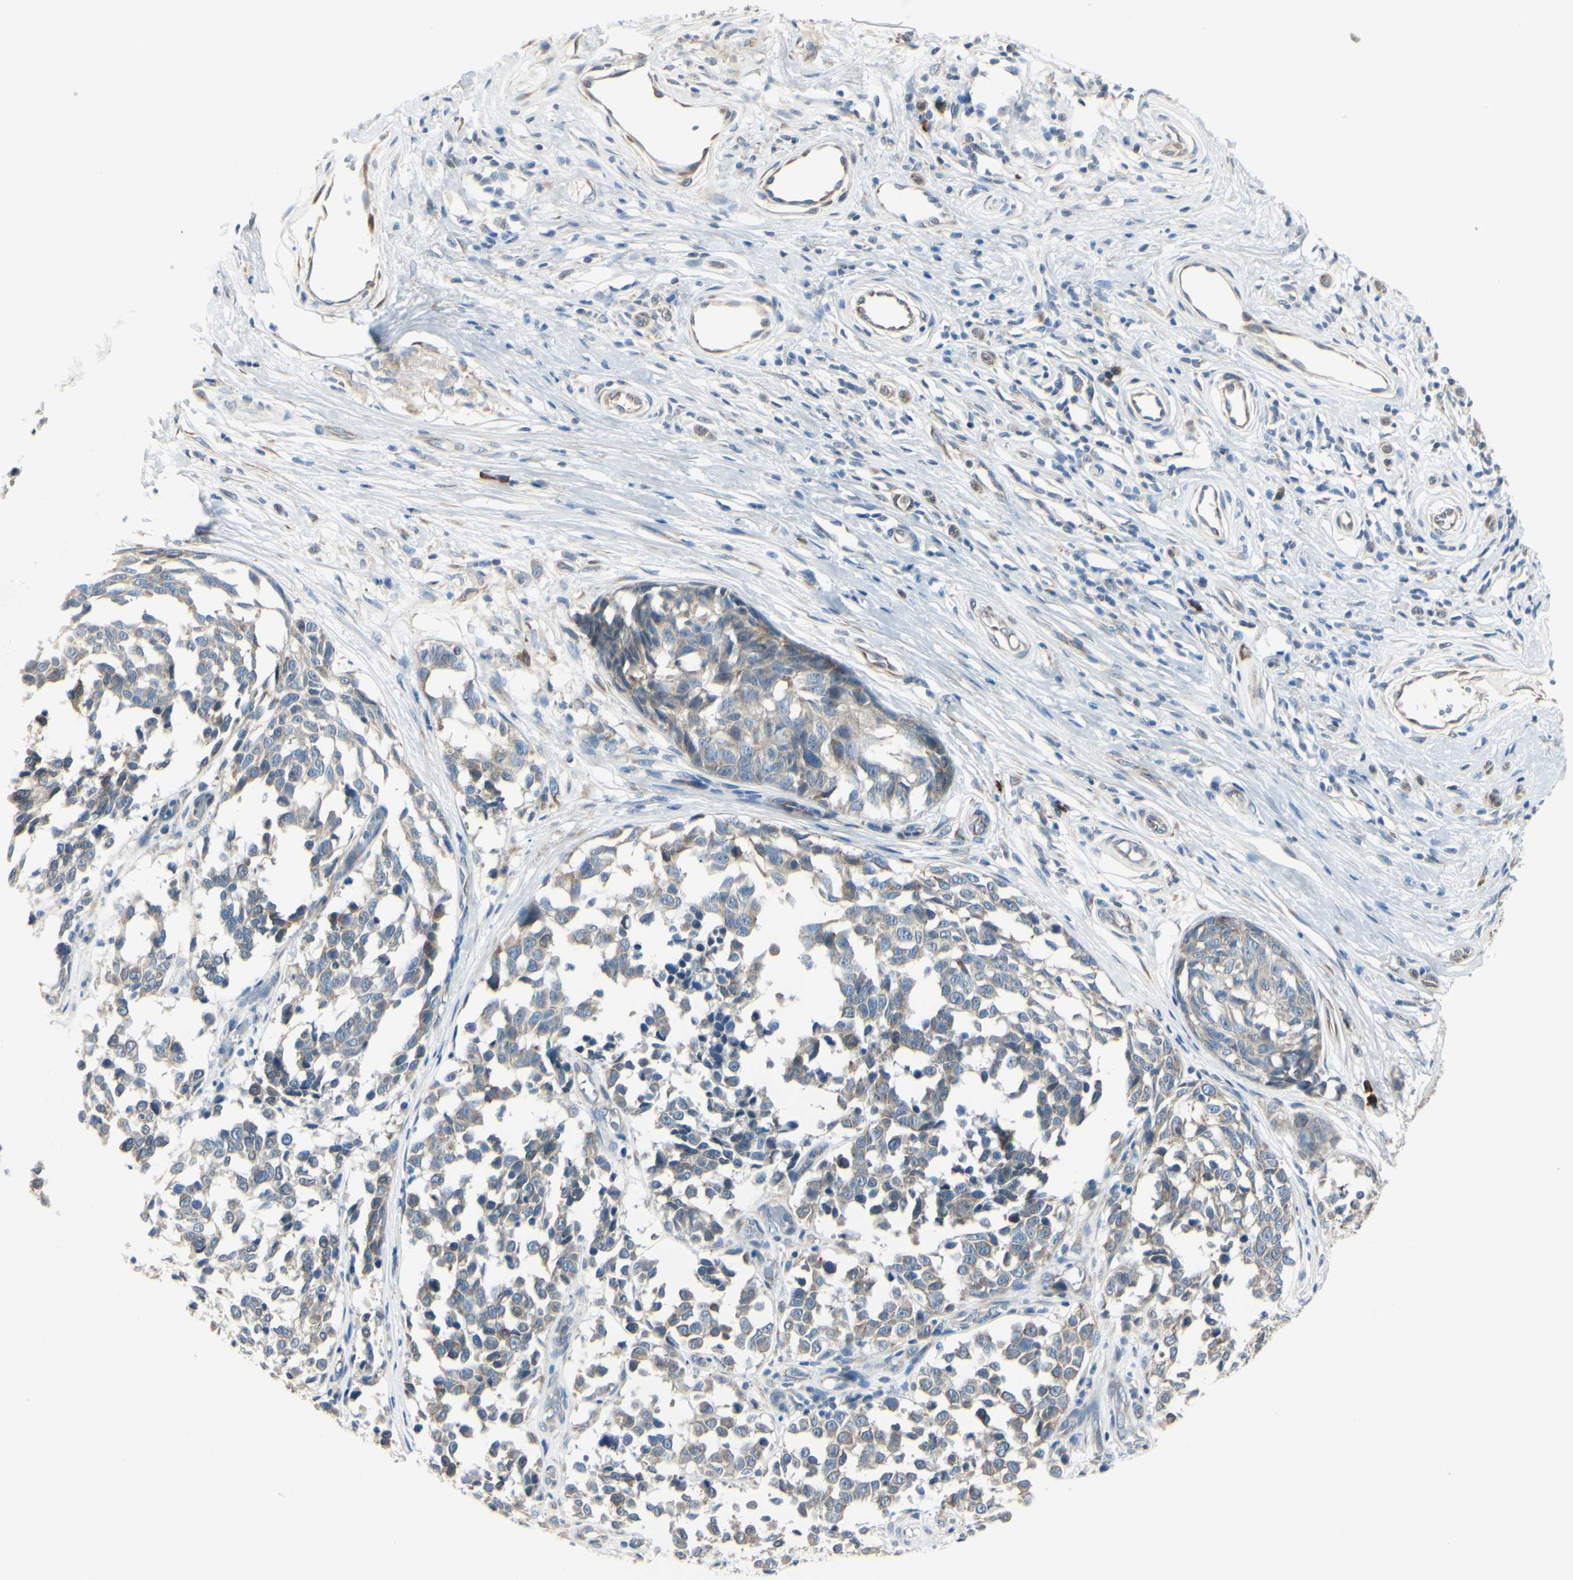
{"staining": {"intensity": "weak", "quantity": ">75%", "location": "cytoplasmic/membranous"}, "tissue": "melanoma", "cell_type": "Tumor cells", "image_type": "cancer", "snomed": [{"axis": "morphology", "description": "Malignant melanoma, NOS"}, {"axis": "topography", "description": "Skin"}], "caption": "This is a photomicrograph of IHC staining of melanoma, which shows weak expression in the cytoplasmic/membranous of tumor cells.", "gene": "SELENOS", "patient": {"sex": "female", "age": 64}}